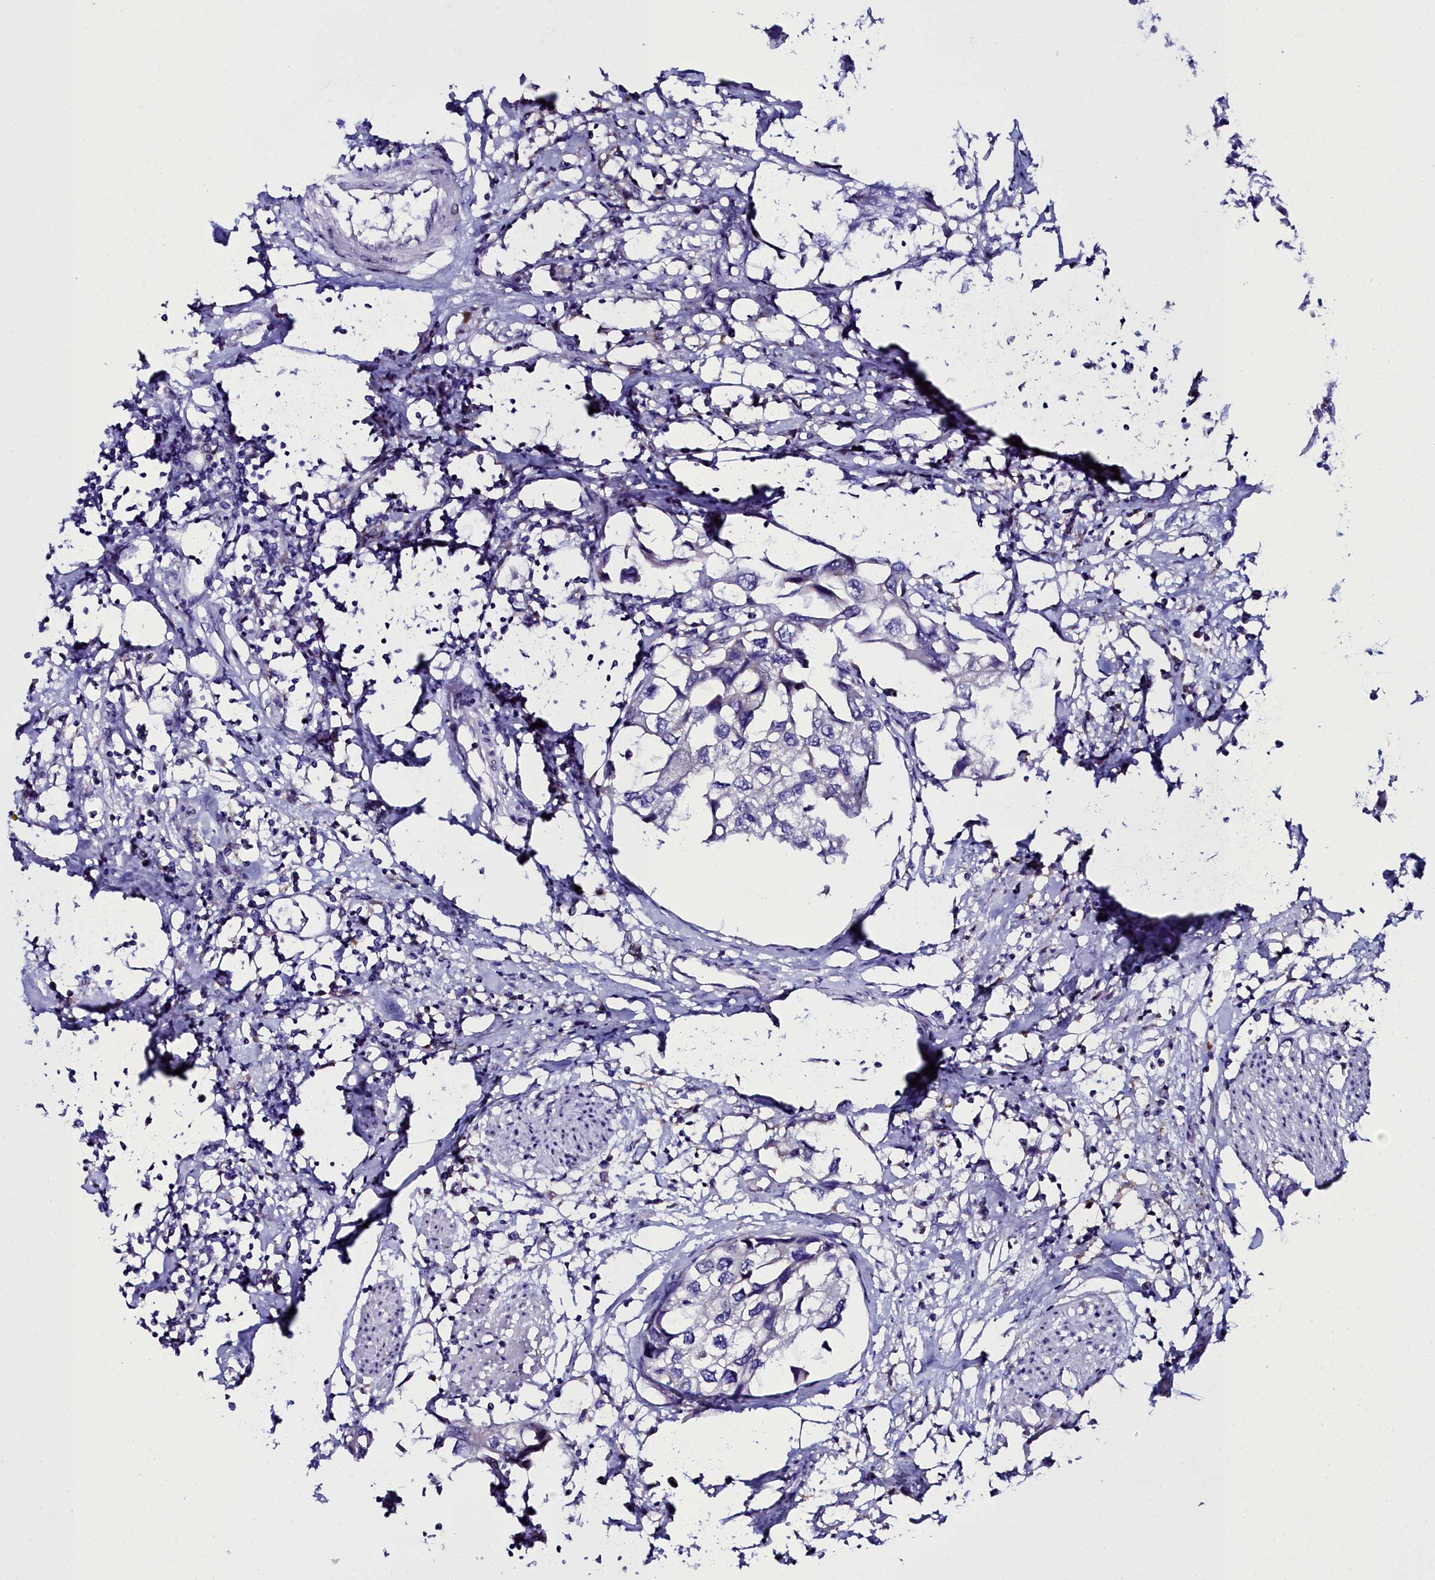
{"staining": {"intensity": "negative", "quantity": "none", "location": "none"}, "tissue": "urothelial cancer", "cell_type": "Tumor cells", "image_type": "cancer", "snomed": [{"axis": "morphology", "description": "Urothelial carcinoma, High grade"}, {"axis": "topography", "description": "Urinary bladder"}], "caption": "DAB (3,3'-diaminobenzidine) immunohistochemical staining of human urothelial cancer shows no significant expression in tumor cells.", "gene": "ELAPOR2", "patient": {"sex": "male", "age": 64}}